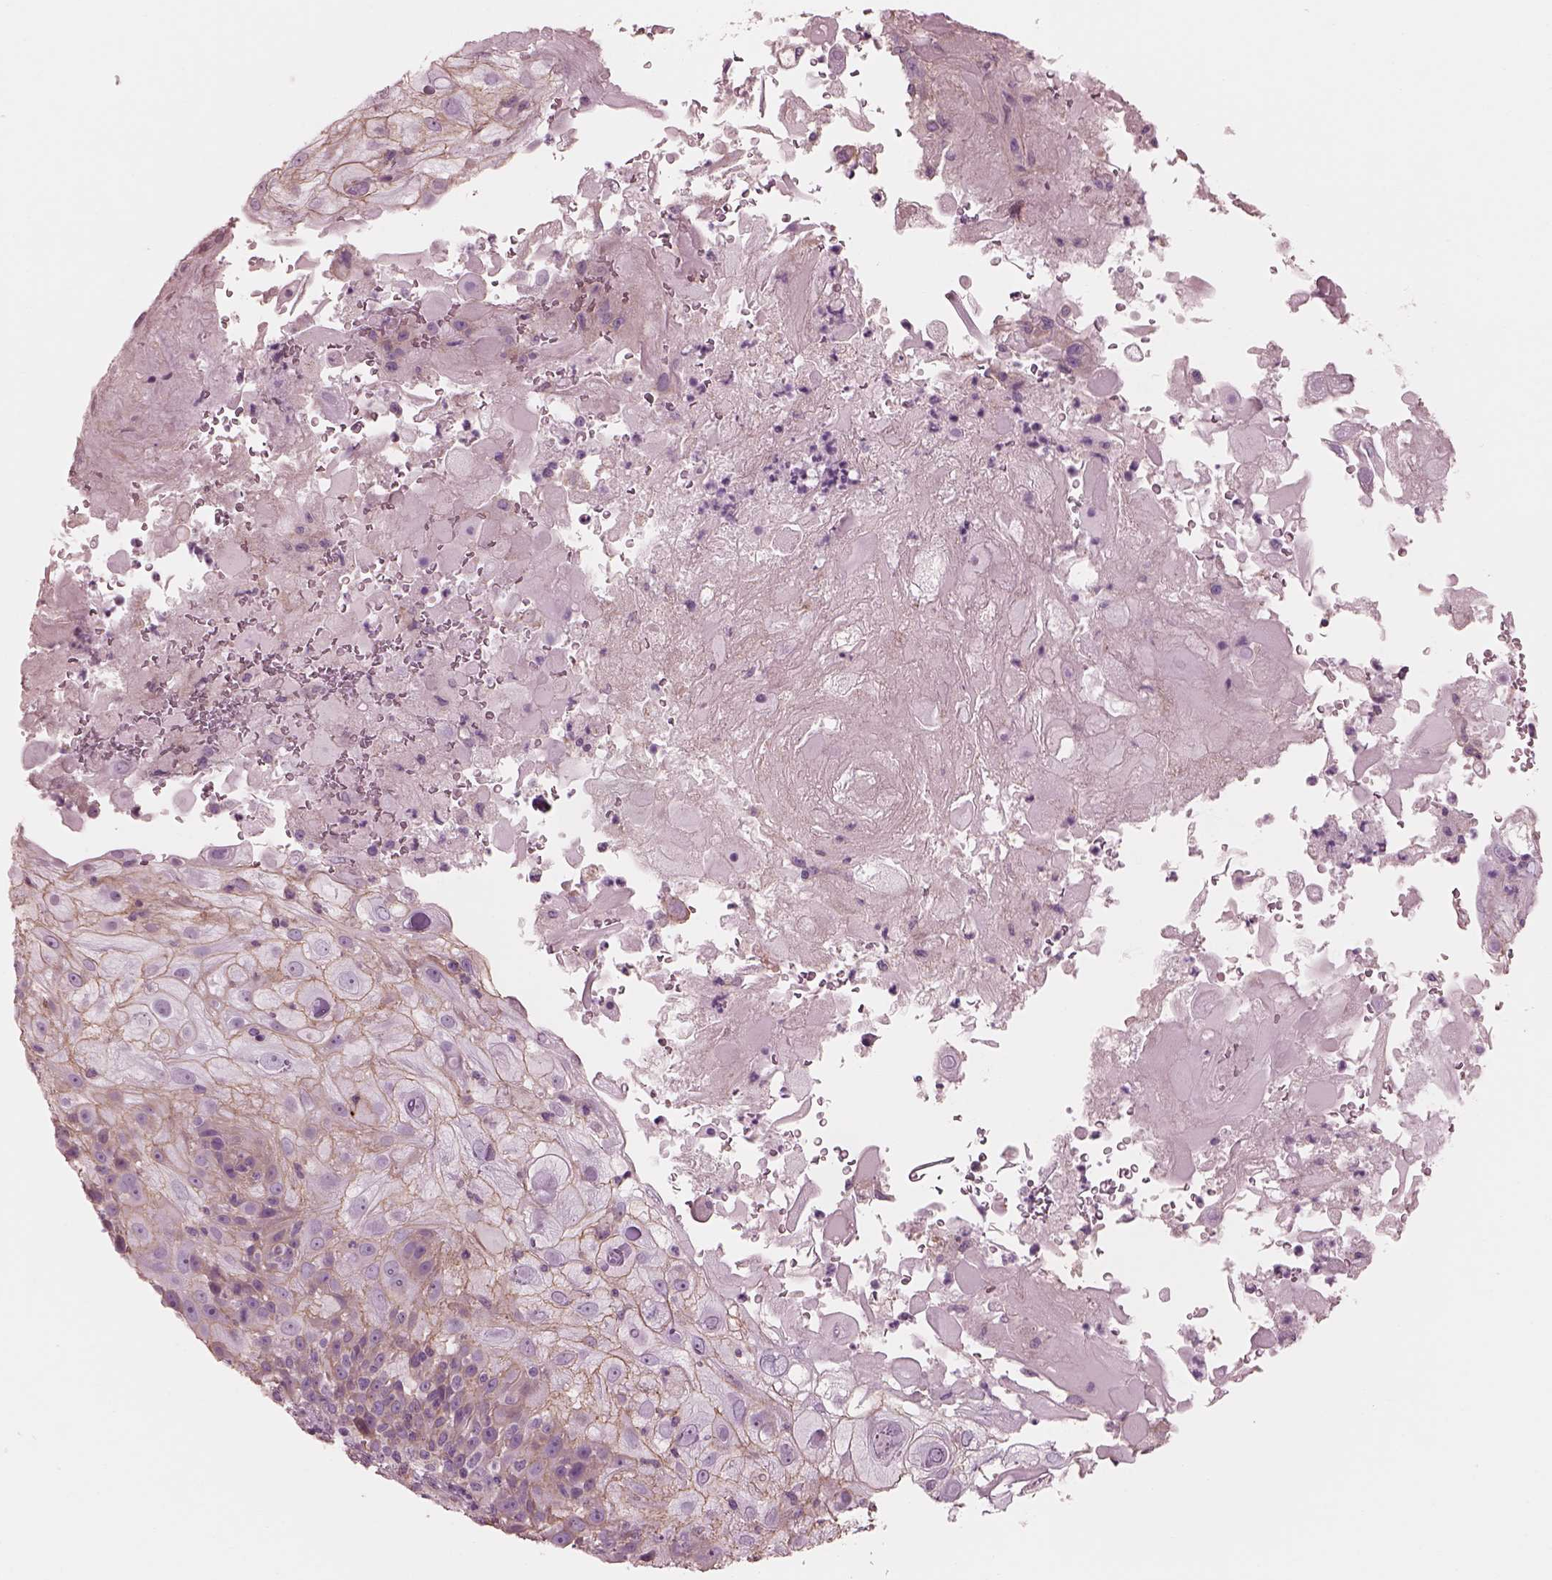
{"staining": {"intensity": "weak", "quantity": "25%-75%", "location": "cytoplasmic/membranous"}, "tissue": "skin cancer", "cell_type": "Tumor cells", "image_type": "cancer", "snomed": [{"axis": "morphology", "description": "Normal tissue, NOS"}, {"axis": "morphology", "description": "Squamous cell carcinoma, NOS"}, {"axis": "topography", "description": "Skin"}], "caption": "A brown stain labels weak cytoplasmic/membranous positivity of a protein in human skin cancer (squamous cell carcinoma) tumor cells. (DAB = brown stain, brightfield microscopy at high magnification).", "gene": "ELAPOR1", "patient": {"sex": "female", "age": 83}}